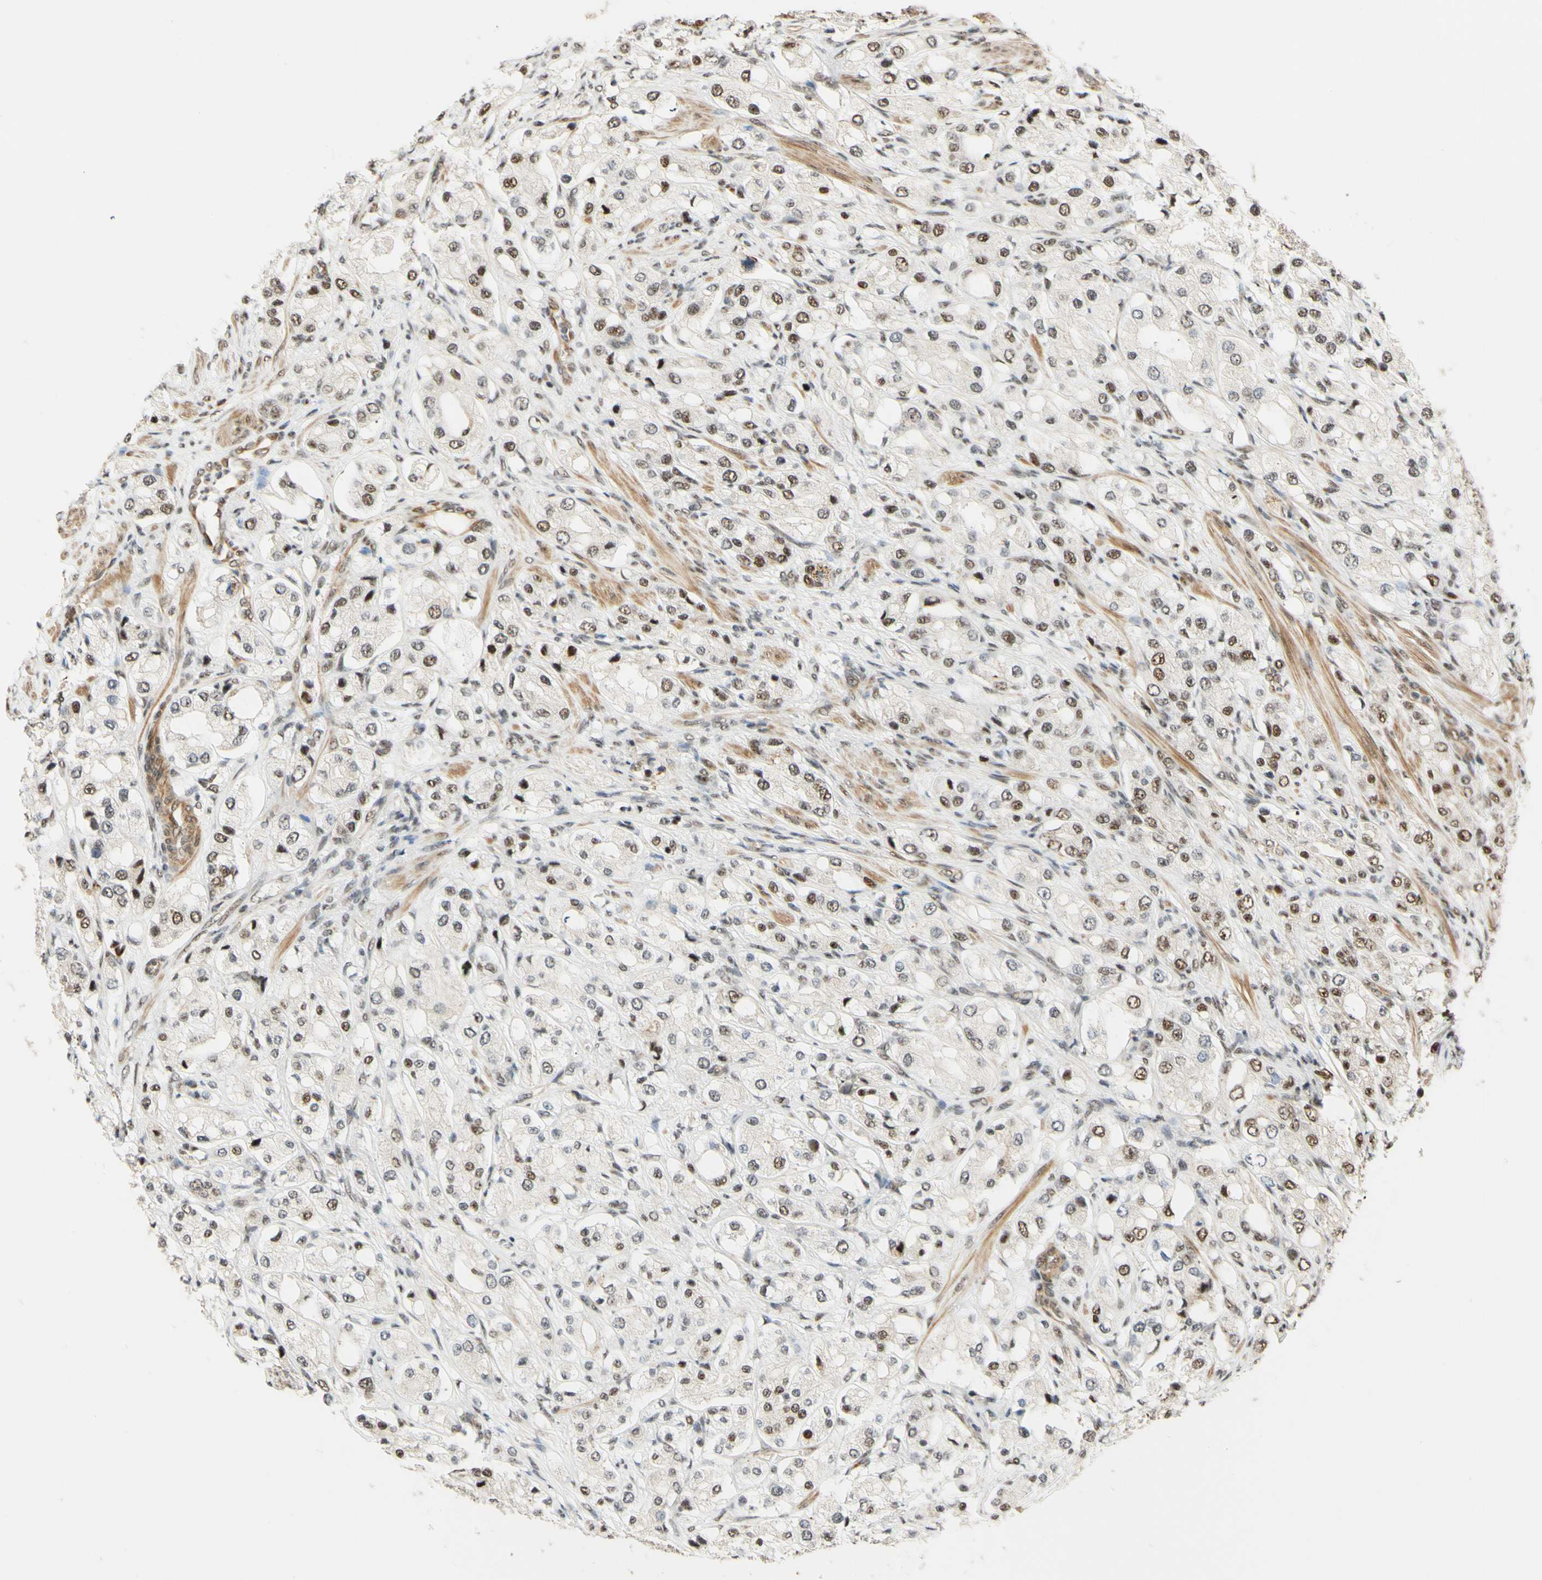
{"staining": {"intensity": "moderate", "quantity": "25%-75%", "location": "nuclear"}, "tissue": "prostate cancer", "cell_type": "Tumor cells", "image_type": "cancer", "snomed": [{"axis": "morphology", "description": "Adenocarcinoma, High grade"}, {"axis": "topography", "description": "Prostate"}], "caption": "Tumor cells exhibit moderate nuclear positivity in approximately 25%-75% of cells in prostate cancer.", "gene": "SAP18", "patient": {"sex": "male", "age": 65}}